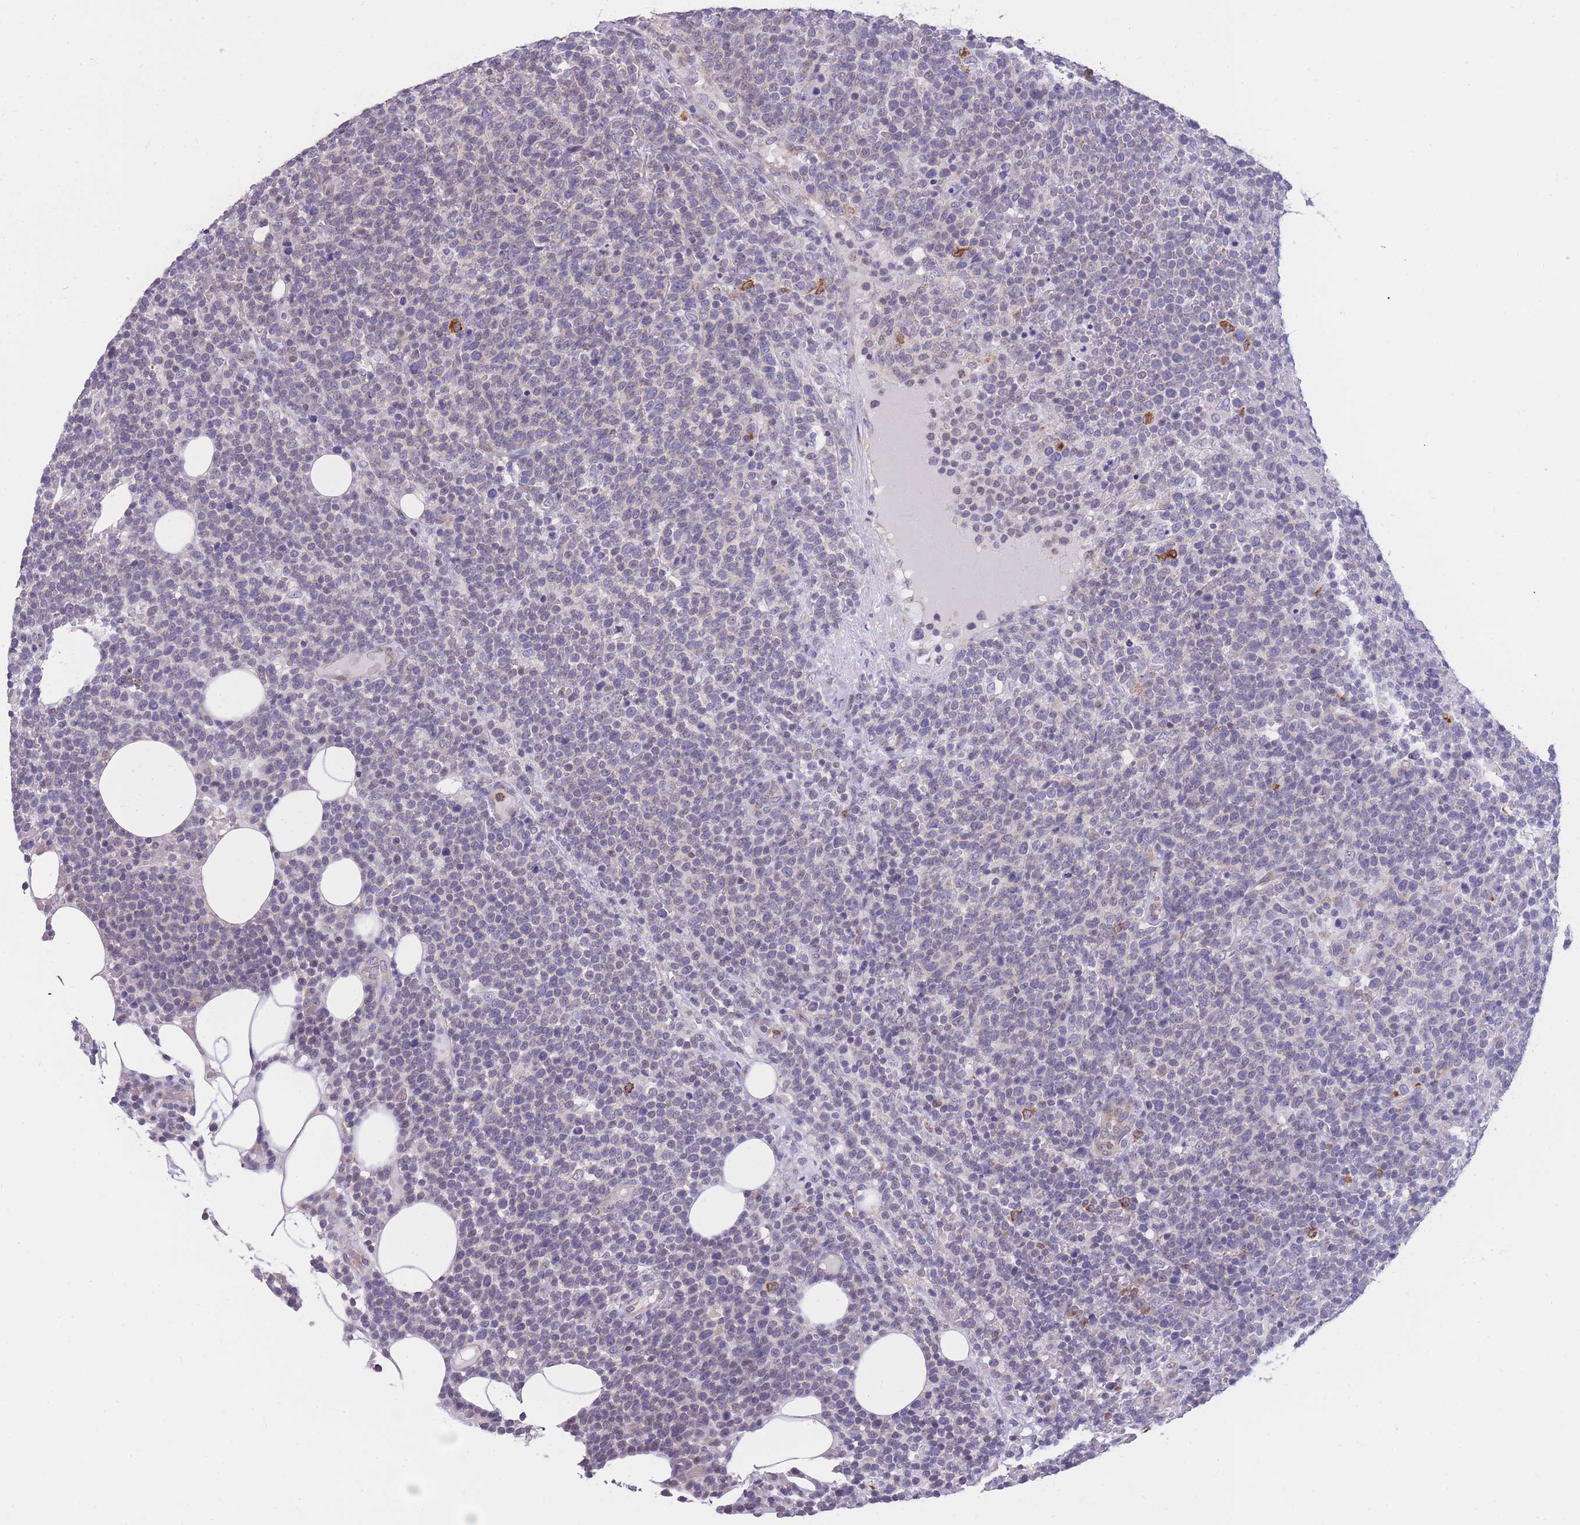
{"staining": {"intensity": "negative", "quantity": "none", "location": "none"}, "tissue": "lymphoma", "cell_type": "Tumor cells", "image_type": "cancer", "snomed": [{"axis": "morphology", "description": "Malignant lymphoma, non-Hodgkin's type, High grade"}, {"axis": "topography", "description": "Lymph node"}], "caption": "Protein analysis of lymphoma shows no significant positivity in tumor cells.", "gene": "ZNF662", "patient": {"sex": "male", "age": 61}}